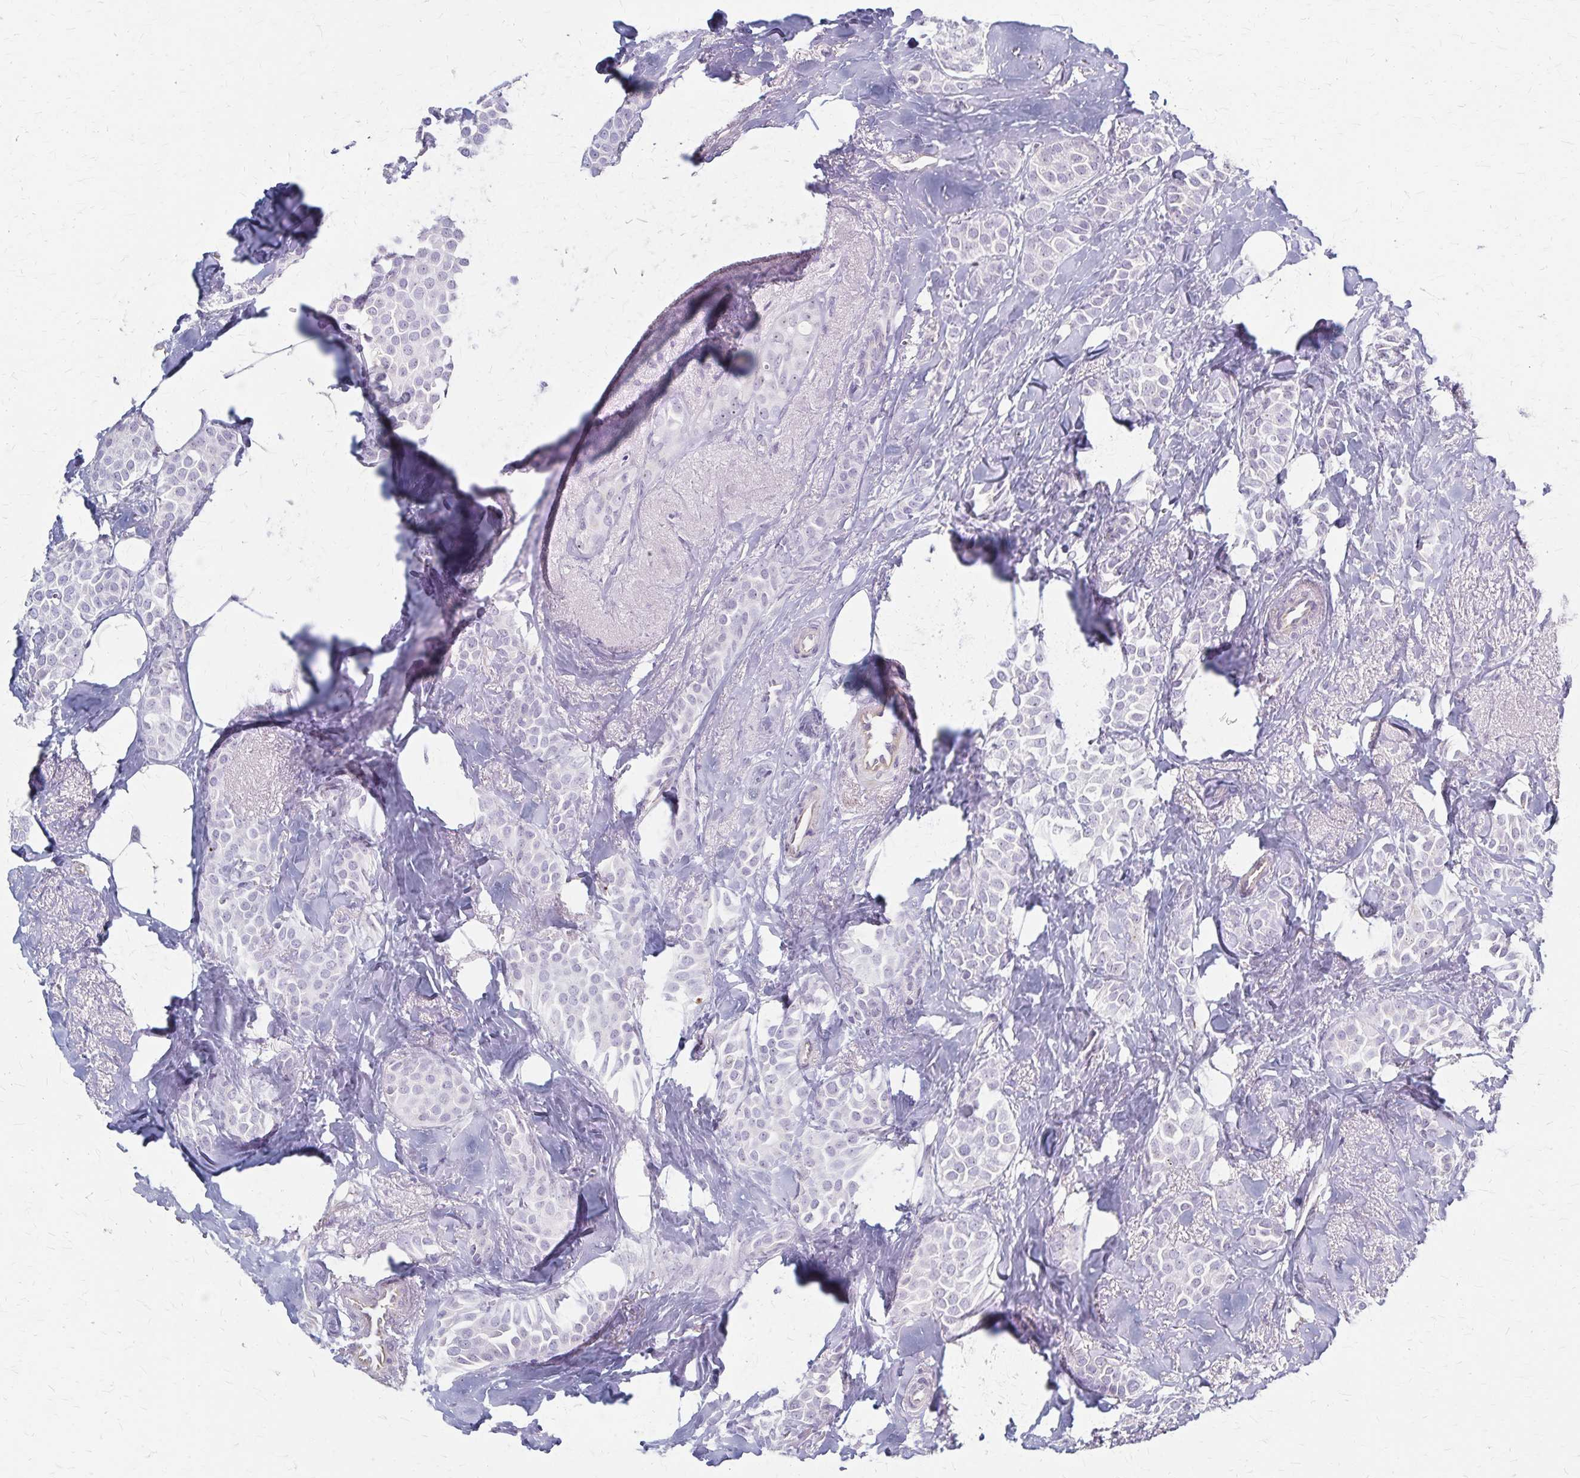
{"staining": {"intensity": "negative", "quantity": "none", "location": "none"}, "tissue": "breast cancer", "cell_type": "Tumor cells", "image_type": "cancer", "snomed": [{"axis": "morphology", "description": "Duct carcinoma"}, {"axis": "topography", "description": "Breast"}], "caption": "A high-resolution image shows immunohistochemistry staining of breast cancer, which demonstrates no significant positivity in tumor cells. Brightfield microscopy of immunohistochemistry (IHC) stained with DAB (3,3'-diaminobenzidine) (brown) and hematoxylin (blue), captured at high magnification.", "gene": "DLK2", "patient": {"sex": "female", "age": 79}}